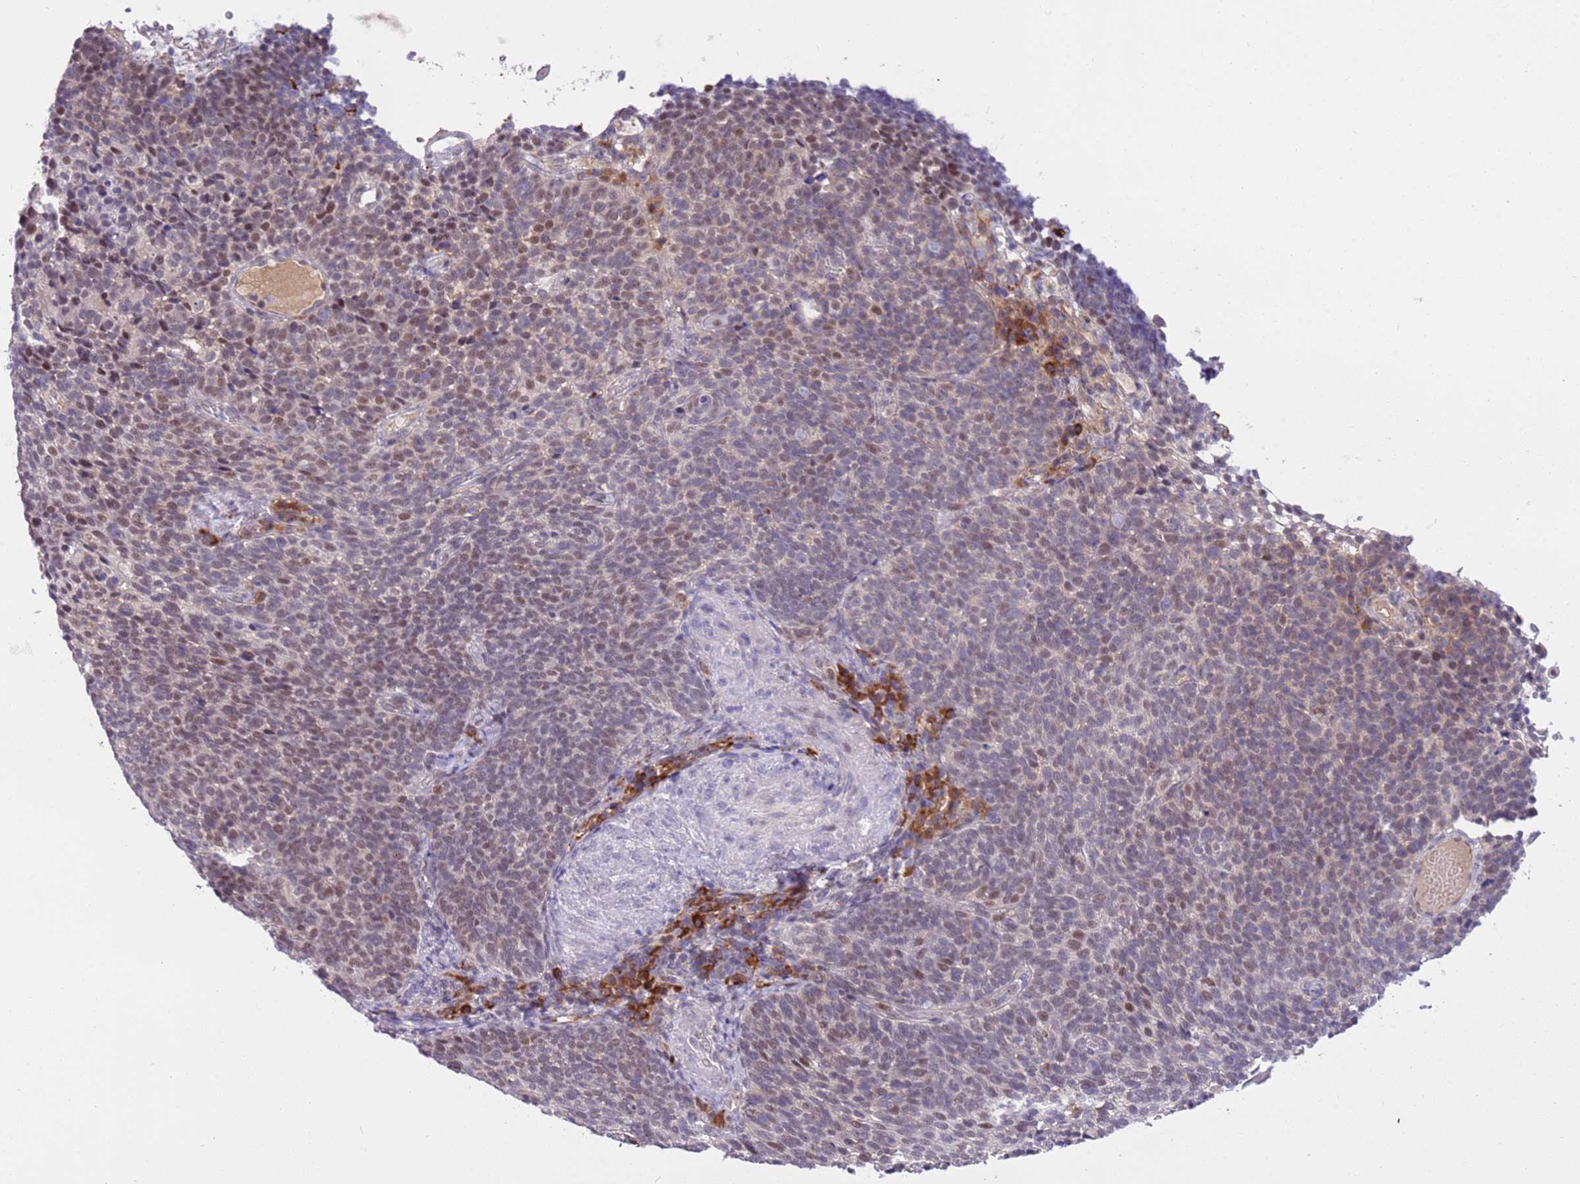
{"staining": {"intensity": "moderate", "quantity": "<25%", "location": "nuclear"}, "tissue": "cervical cancer", "cell_type": "Tumor cells", "image_type": "cancer", "snomed": [{"axis": "morphology", "description": "Normal tissue, NOS"}, {"axis": "morphology", "description": "Squamous cell carcinoma, NOS"}, {"axis": "topography", "description": "Cervix"}], "caption": "Immunohistochemistry histopathology image of neoplastic tissue: cervical cancer stained using immunohistochemistry (IHC) reveals low levels of moderate protein expression localized specifically in the nuclear of tumor cells, appearing as a nuclear brown color.", "gene": "MAGEF1", "patient": {"sex": "female", "age": 39}}